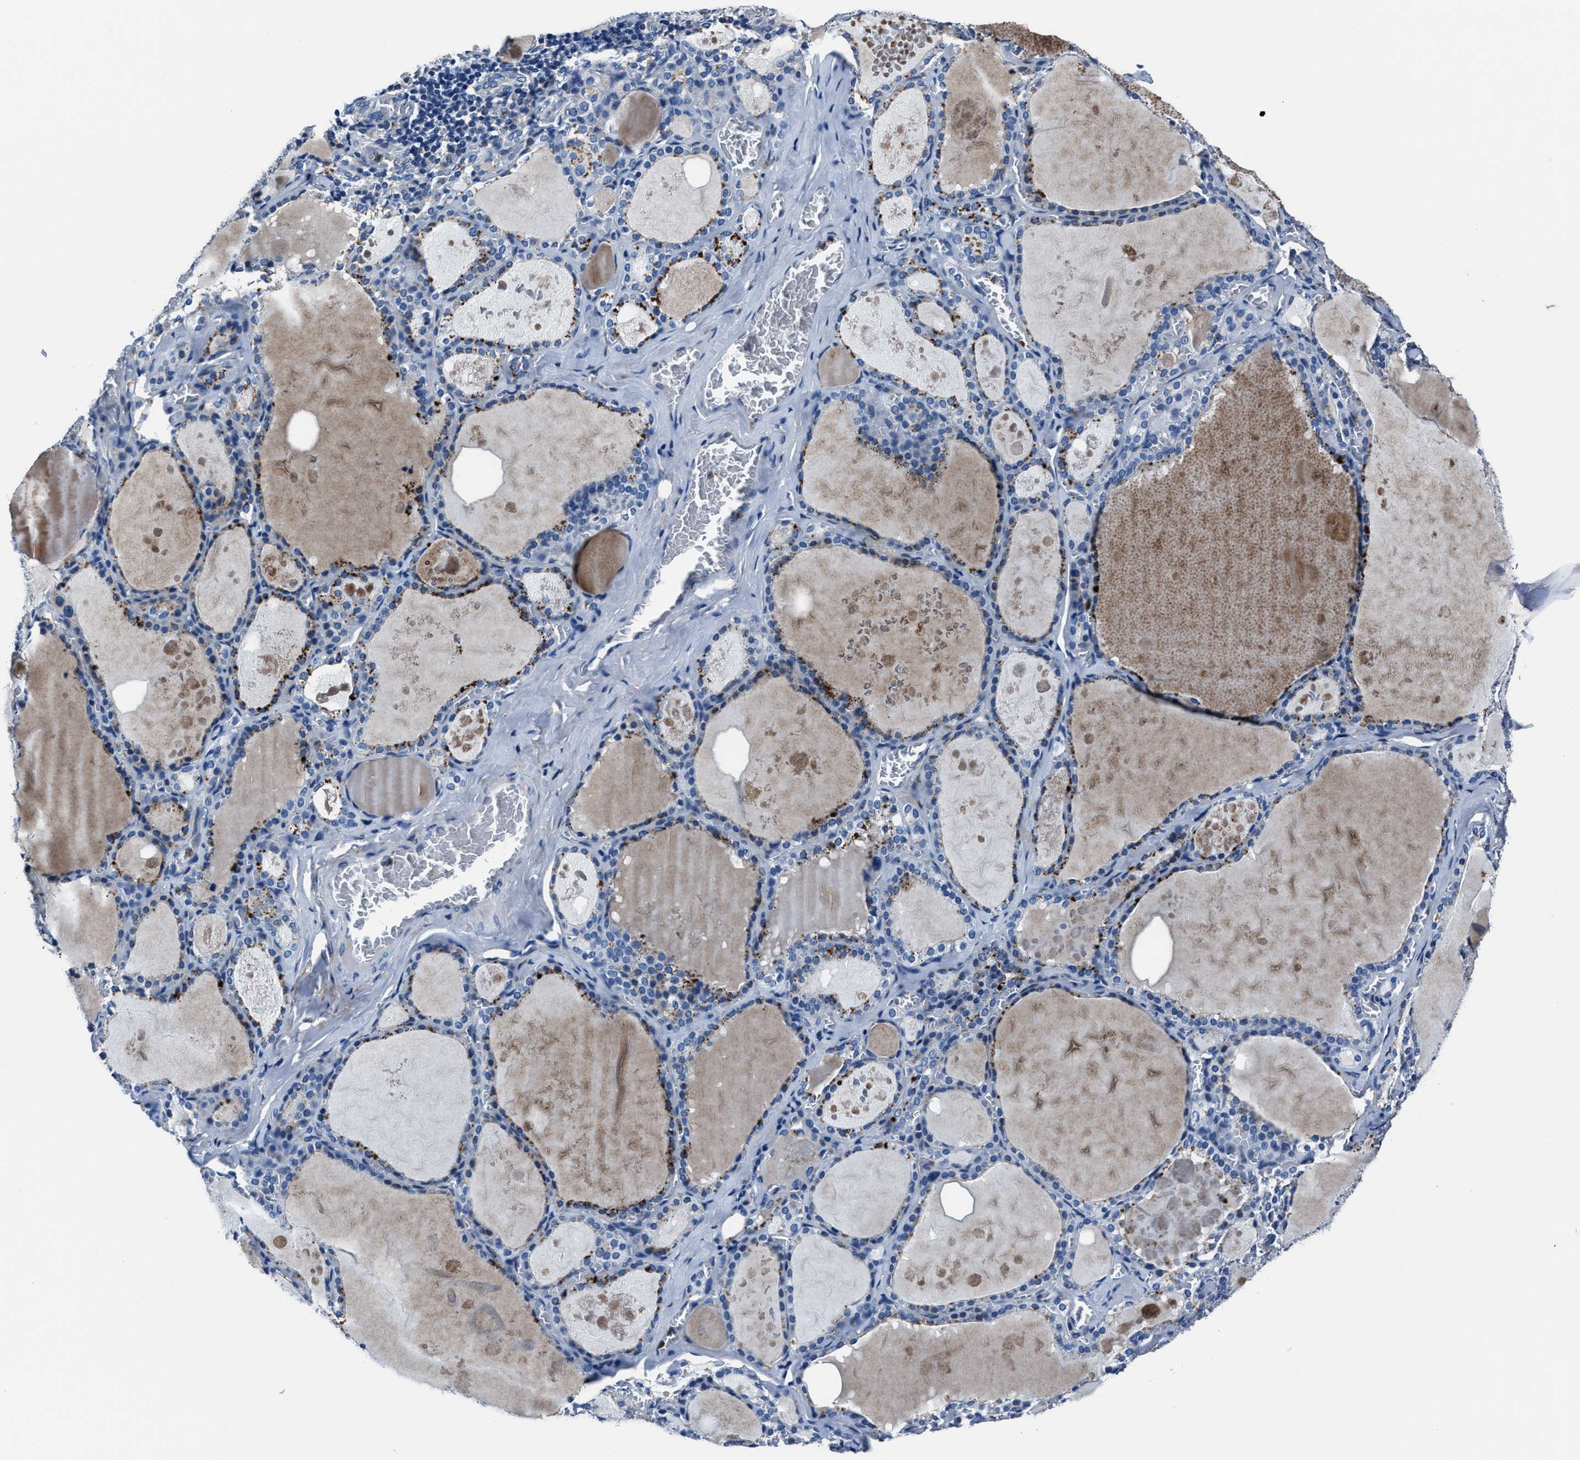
{"staining": {"intensity": "moderate", "quantity": "25%-75%", "location": "cytoplasmic/membranous"}, "tissue": "thyroid gland", "cell_type": "Glandular cells", "image_type": "normal", "snomed": [{"axis": "morphology", "description": "Normal tissue, NOS"}, {"axis": "topography", "description": "Thyroid gland"}], "caption": "Benign thyroid gland displays moderate cytoplasmic/membranous expression in about 25%-75% of glandular cells, visualized by immunohistochemistry. The protein is stained brown, and the nuclei are stained in blue (DAB (3,3'-diaminobenzidine) IHC with brightfield microscopy, high magnification).", "gene": "FGL2", "patient": {"sex": "male", "age": 56}}